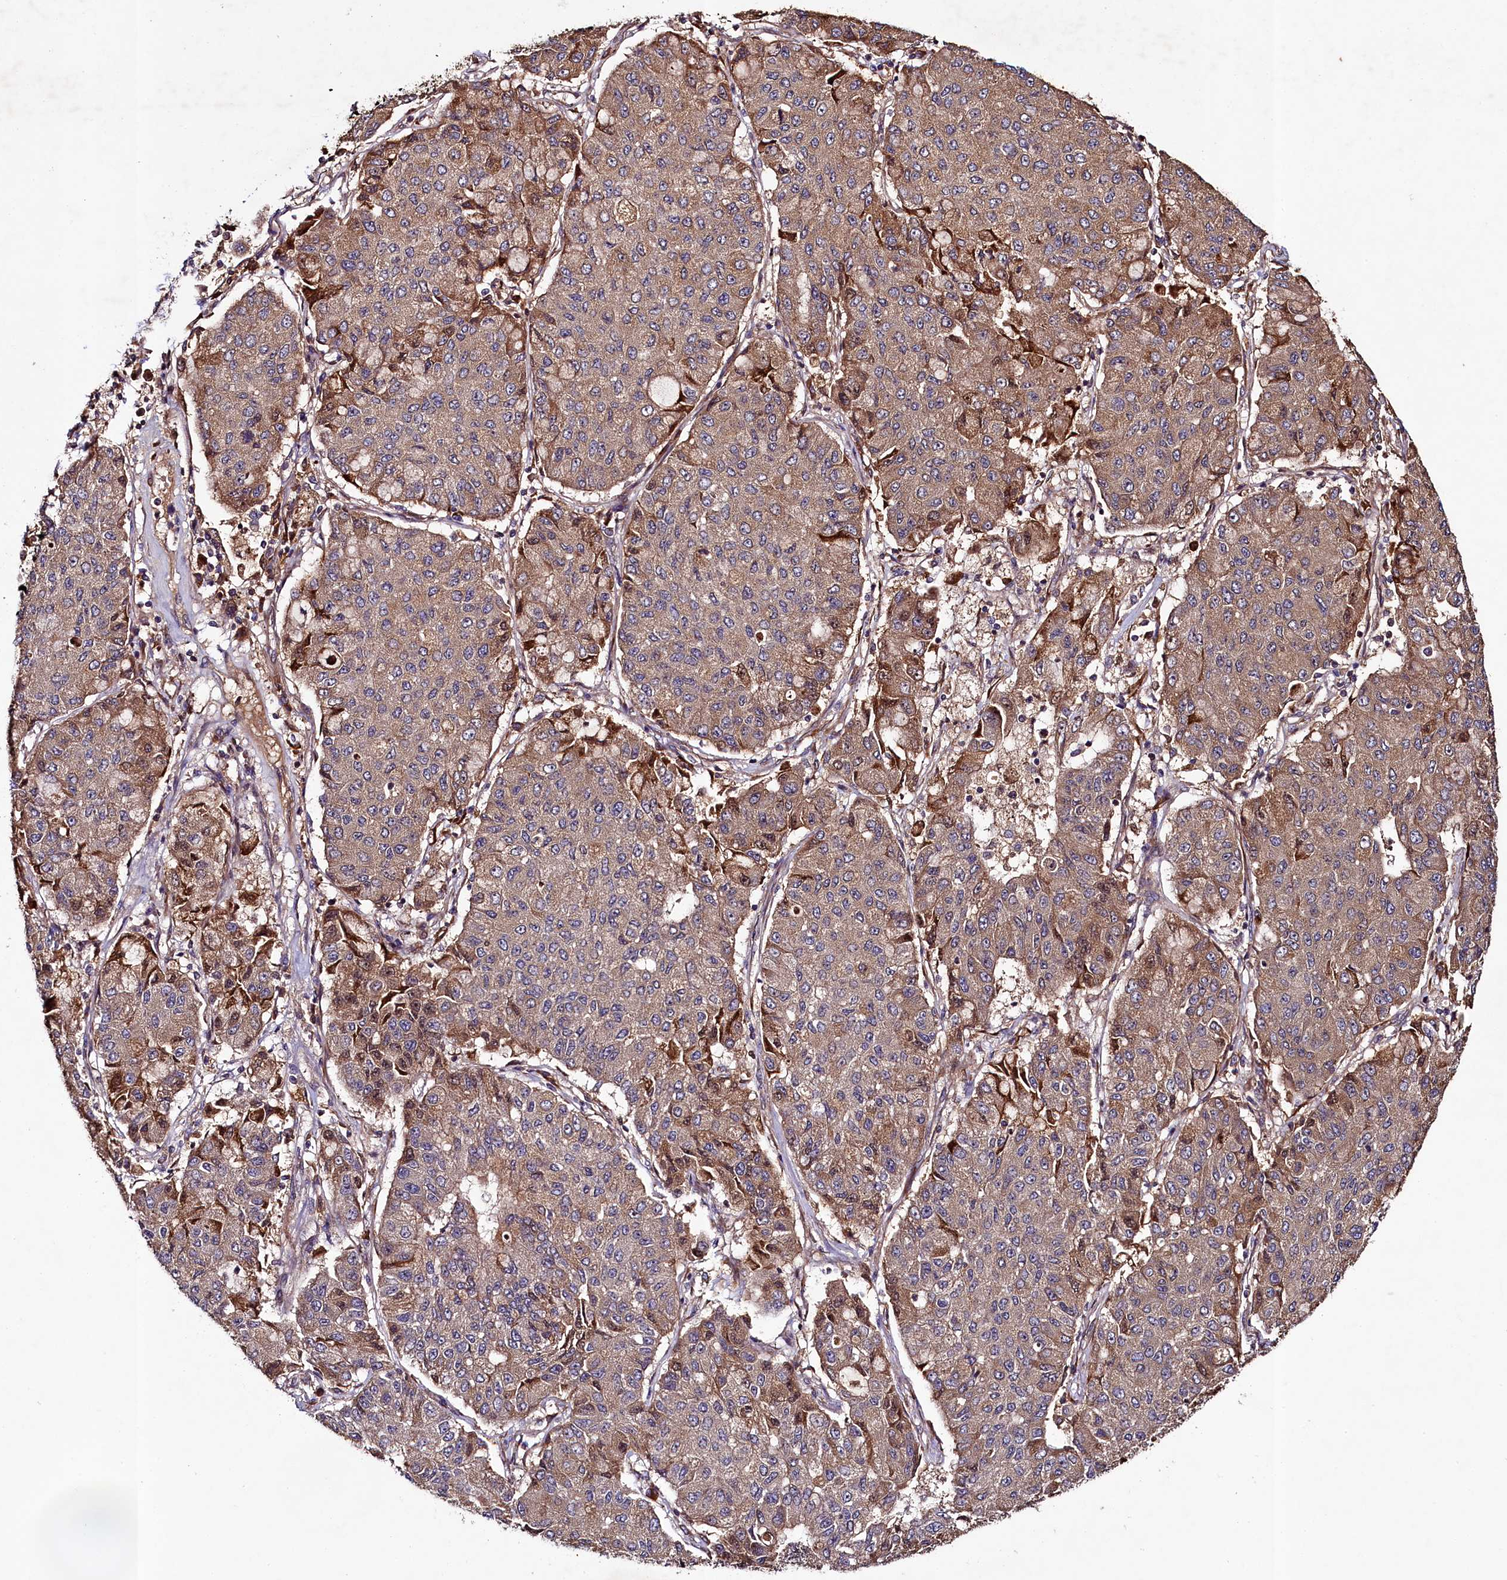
{"staining": {"intensity": "moderate", "quantity": "25%-75%", "location": "cytoplasmic/membranous"}, "tissue": "lung cancer", "cell_type": "Tumor cells", "image_type": "cancer", "snomed": [{"axis": "morphology", "description": "Squamous cell carcinoma, NOS"}, {"axis": "topography", "description": "Lung"}], "caption": "Tumor cells display medium levels of moderate cytoplasmic/membranous staining in approximately 25%-75% of cells in human squamous cell carcinoma (lung).", "gene": "CCDC102A", "patient": {"sex": "male", "age": 74}}